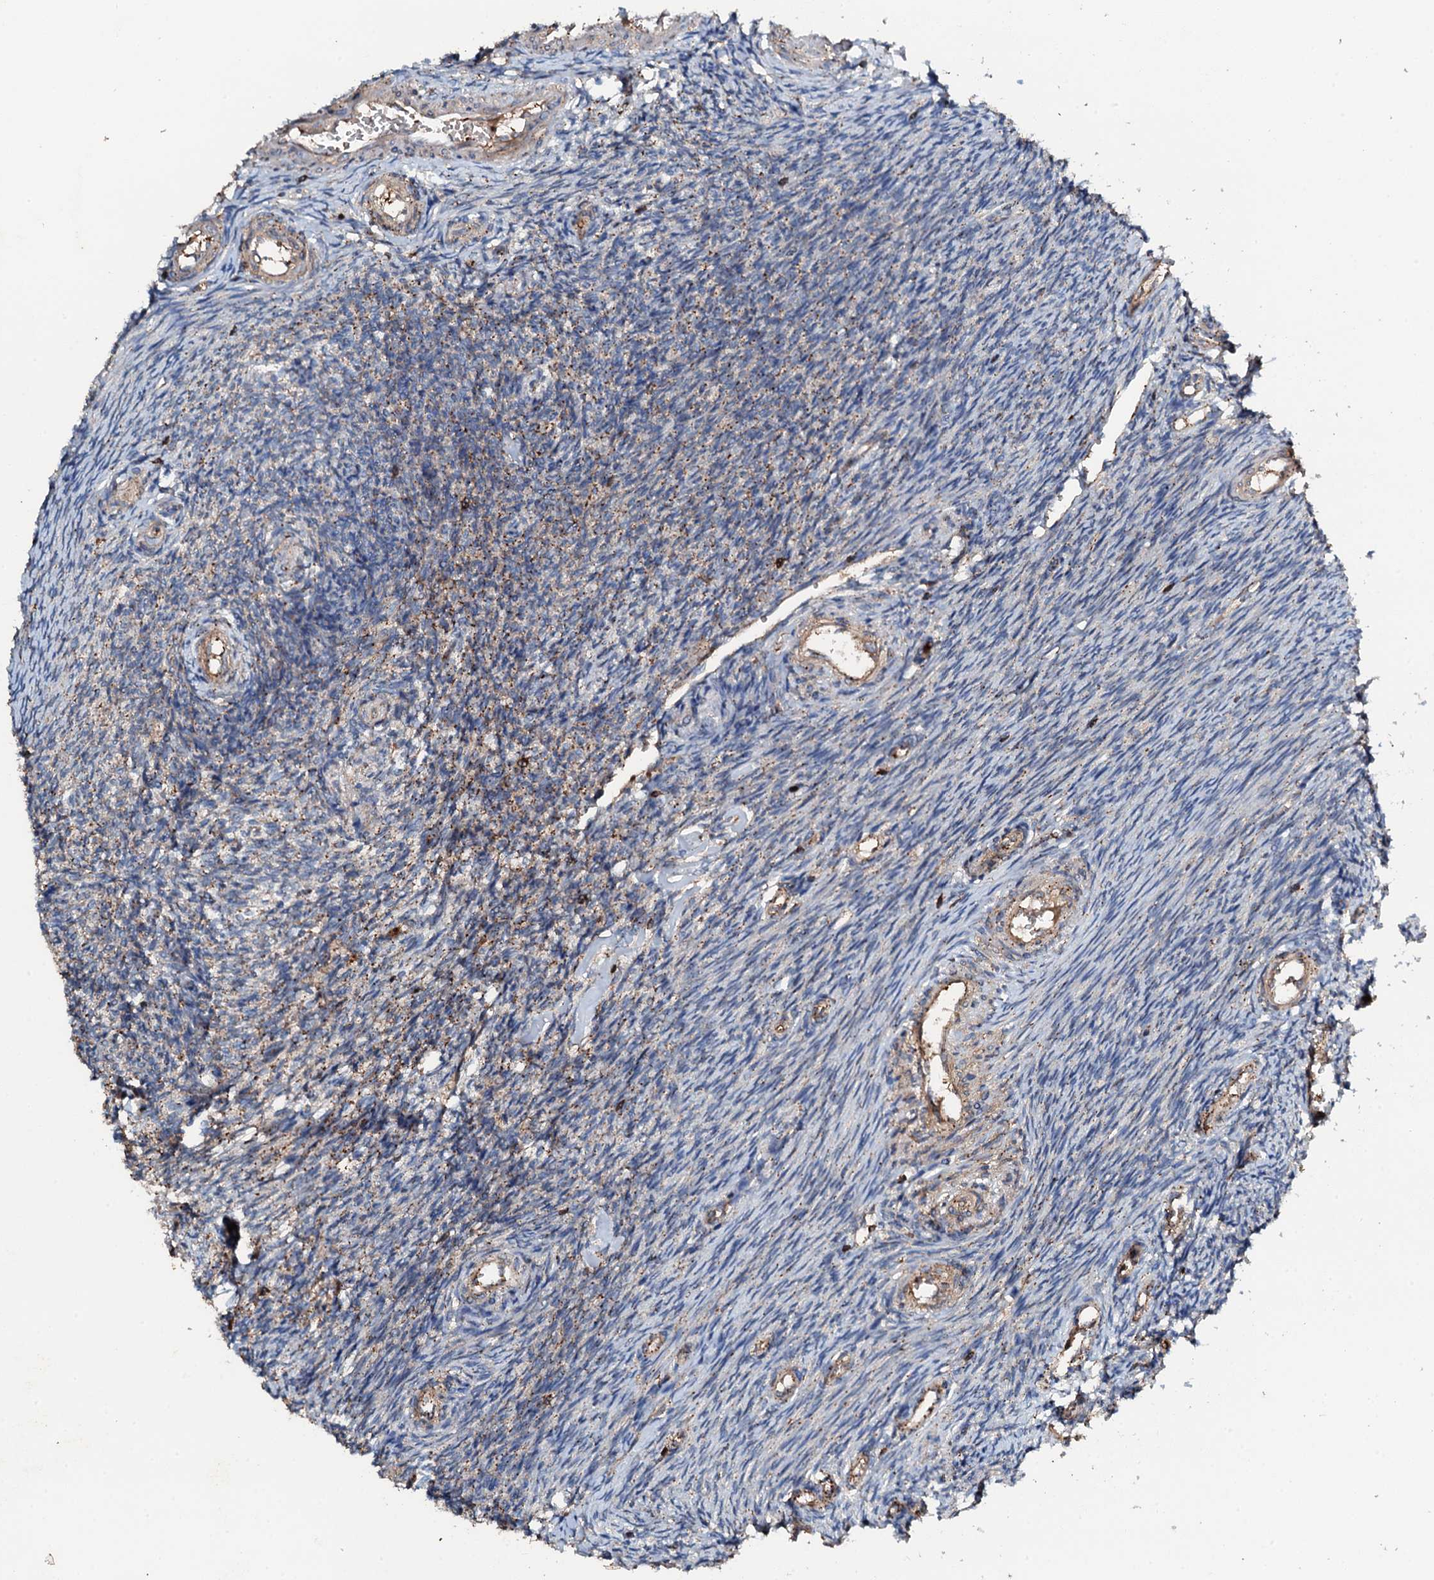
{"staining": {"intensity": "moderate", "quantity": "<25%", "location": "cytoplasmic/membranous"}, "tissue": "ovary", "cell_type": "Ovarian stroma cells", "image_type": "normal", "snomed": [{"axis": "morphology", "description": "Normal tissue, NOS"}, {"axis": "topography", "description": "Ovary"}], "caption": "The image displays a brown stain indicating the presence of a protein in the cytoplasmic/membranous of ovarian stroma cells in ovary.", "gene": "GRK2", "patient": {"sex": "female", "age": 44}}